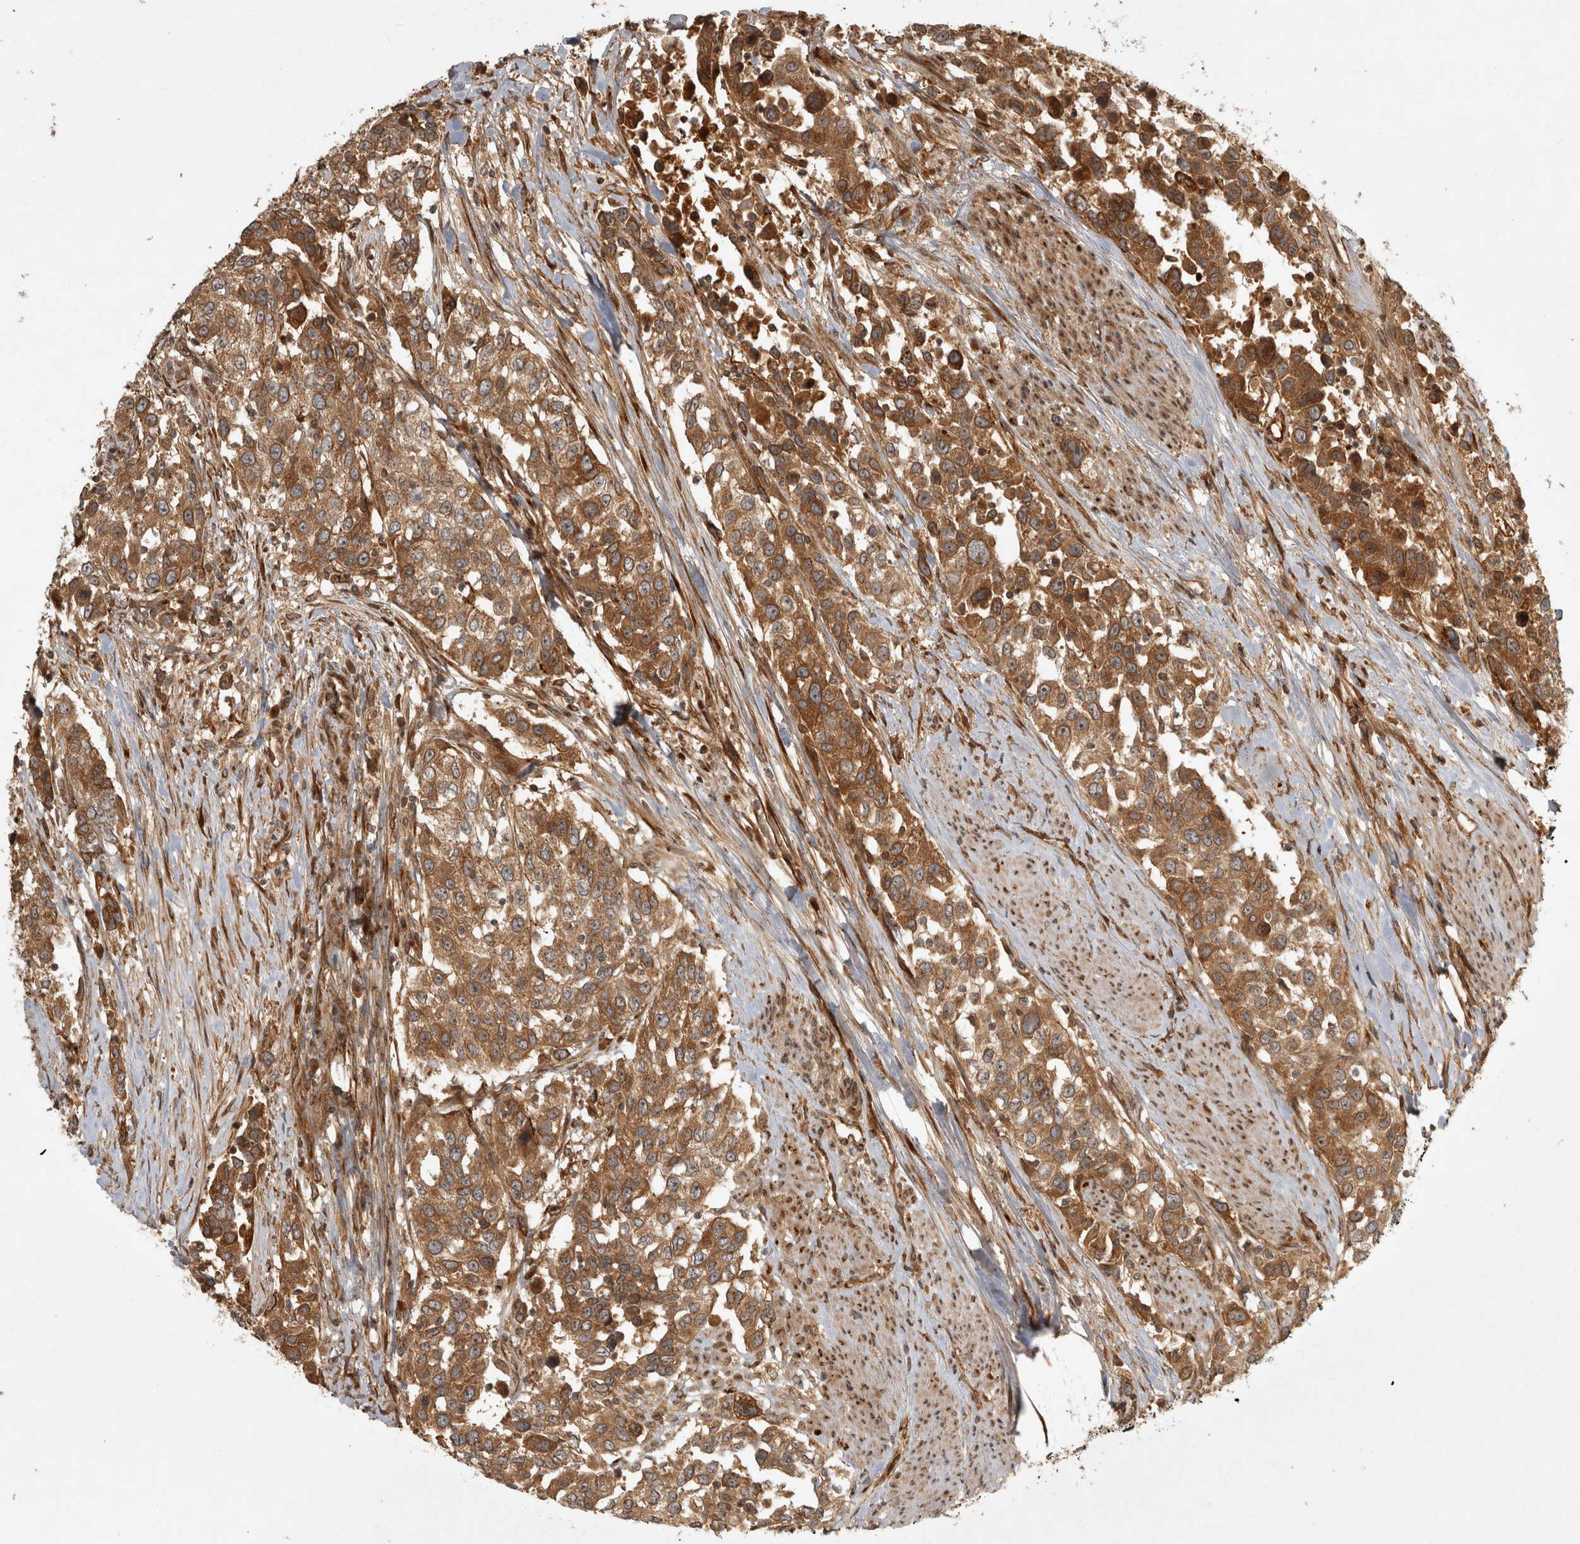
{"staining": {"intensity": "strong", "quantity": ">75%", "location": "cytoplasmic/membranous"}, "tissue": "urothelial cancer", "cell_type": "Tumor cells", "image_type": "cancer", "snomed": [{"axis": "morphology", "description": "Urothelial carcinoma, High grade"}, {"axis": "topography", "description": "Urinary bladder"}], "caption": "Immunohistochemistry (IHC) of urothelial carcinoma (high-grade) exhibits high levels of strong cytoplasmic/membranous positivity in approximately >75% of tumor cells.", "gene": "CAMSAP2", "patient": {"sex": "female", "age": 80}}